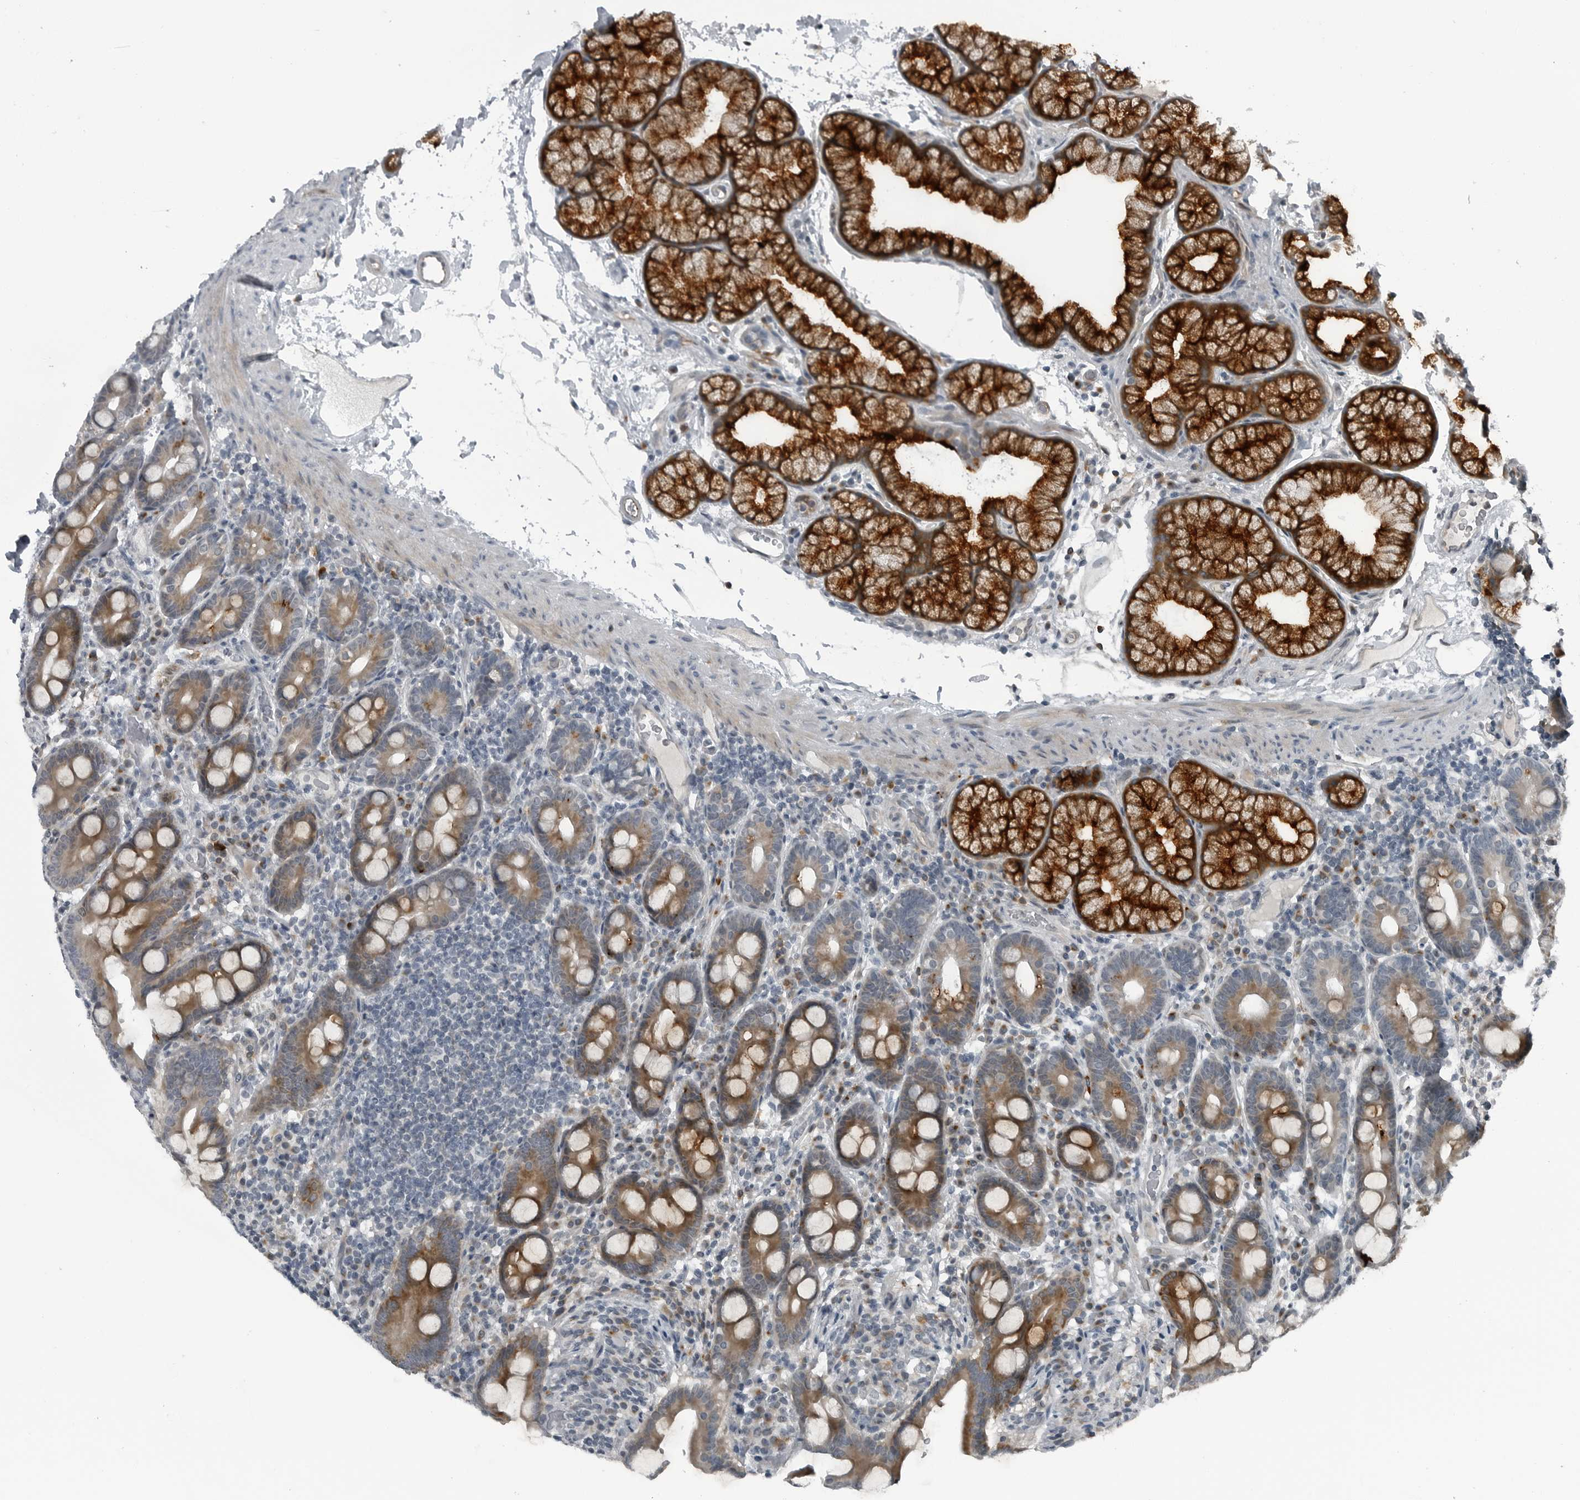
{"staining": {"intensity": "strong", "quantity": ">75%", "location": "cytoplasmic/membranous"}, "tissue": "duodenum", "cell_type": "Glandular cells", "image_type": "normal", "snomed": [{"axis": "morphology", "description": "Normal tissue, NOS"}, {"axis": "topography", "description": "Duodenum"}], "caption": "Immunohistochemistry of benign human duodenum shows high levels of strong cytoplasmic/membranous staining in about >75% of glandular cells.", "gene": "GAK", "patient": {"sex": "male", "age": 54}}